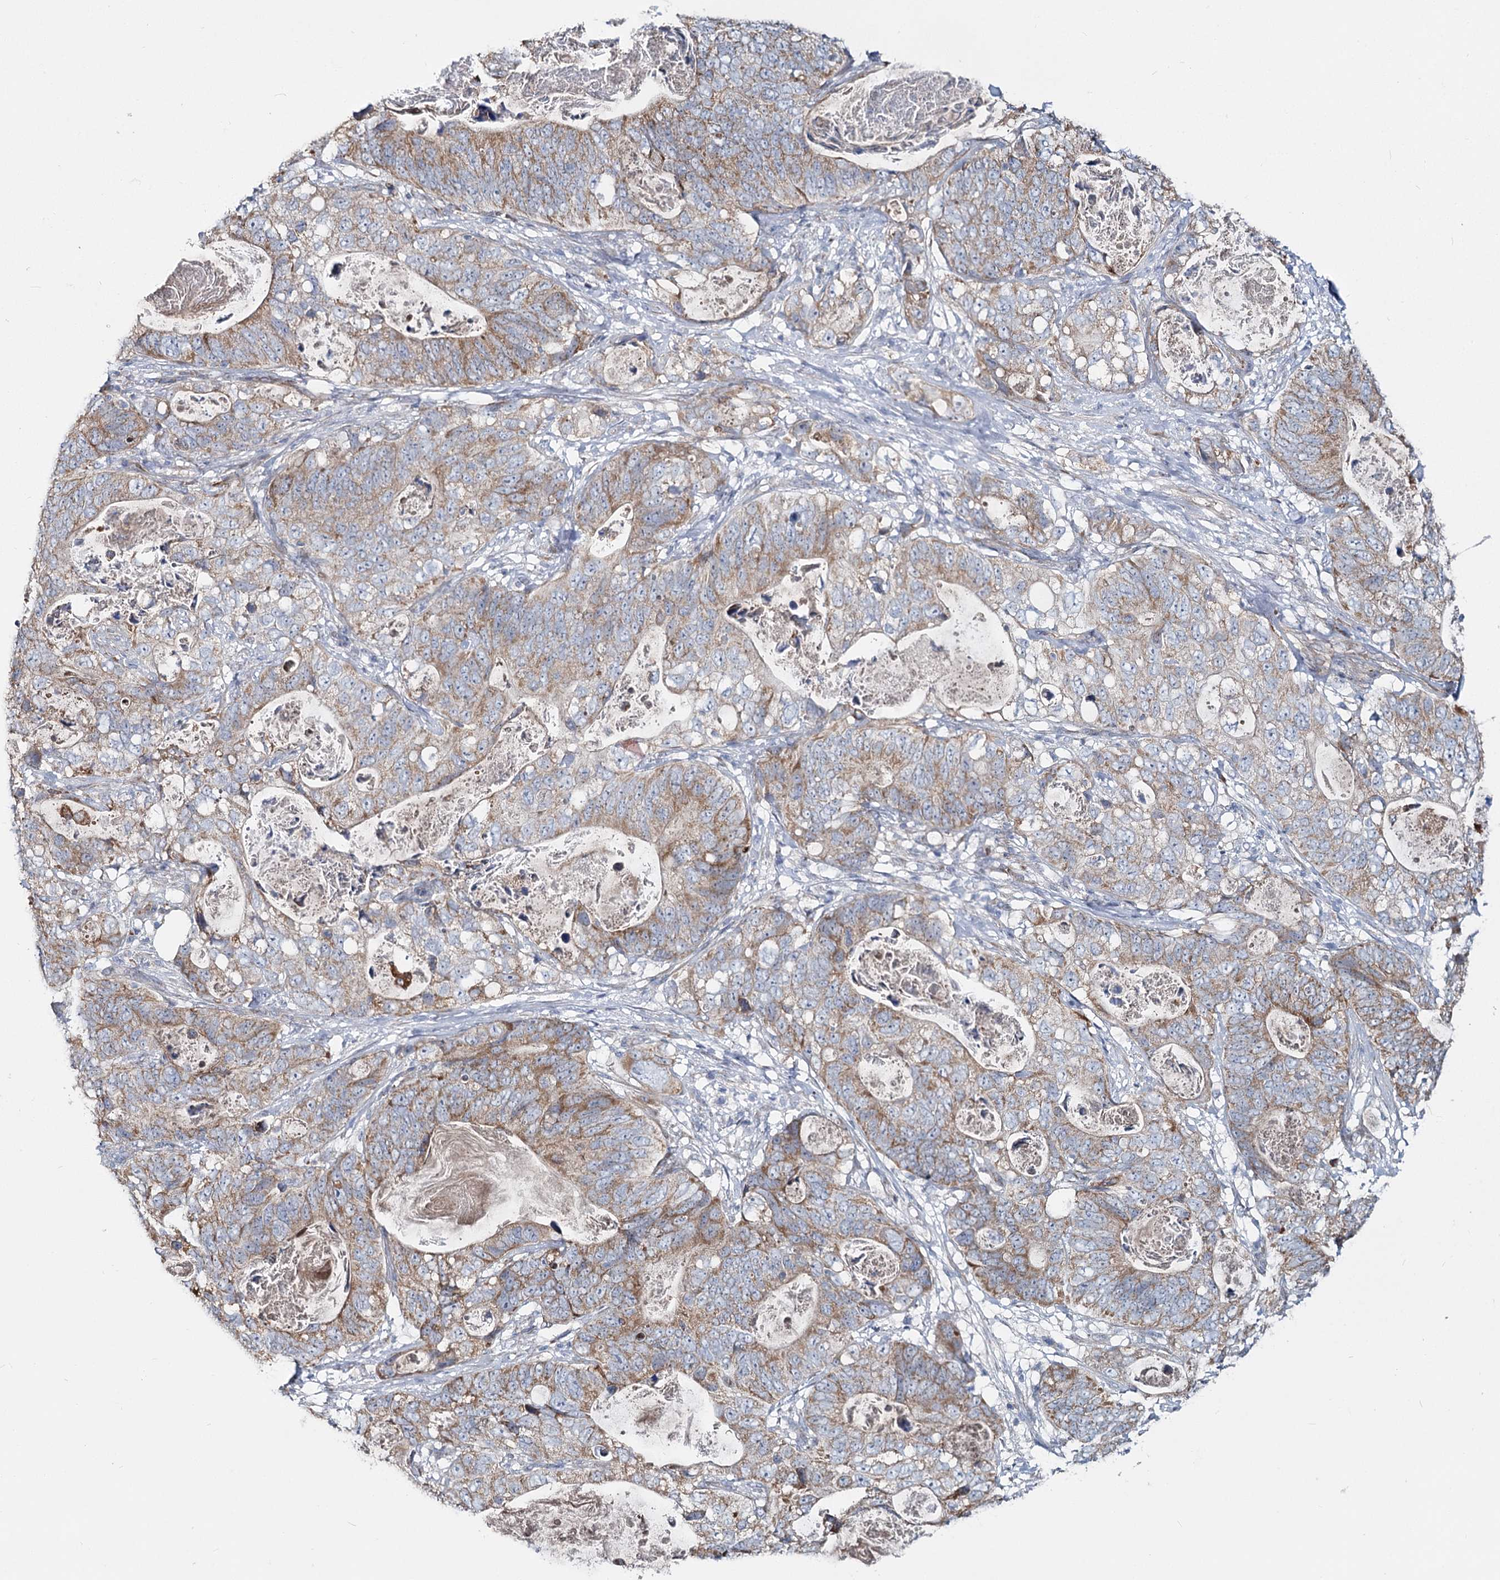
{"staining": {"intensity": "moderate", "quantity": ">75%", "location": "cytoplasmic/membranous"}, "tissue": "stomach cancer", "cell_type": "Tumor cells", "image_type": "cancer", "snomed": [{"axis": "morphology", "description": "Normal tissue, NOS"}, {"axis": "morphology", "description": "Adenocarcinoma, NOS"}, {"axis": "topography", "description": "Stomach"}], "caption": "About >75% of tumor cells in adenocarcinoma (stomach) display moderate cytoplasmic/membranous protein staining as visualized by brown immunohistochemical staining.", "gene": "CIB4", "patient": {"sex": "female", "age": 89}}